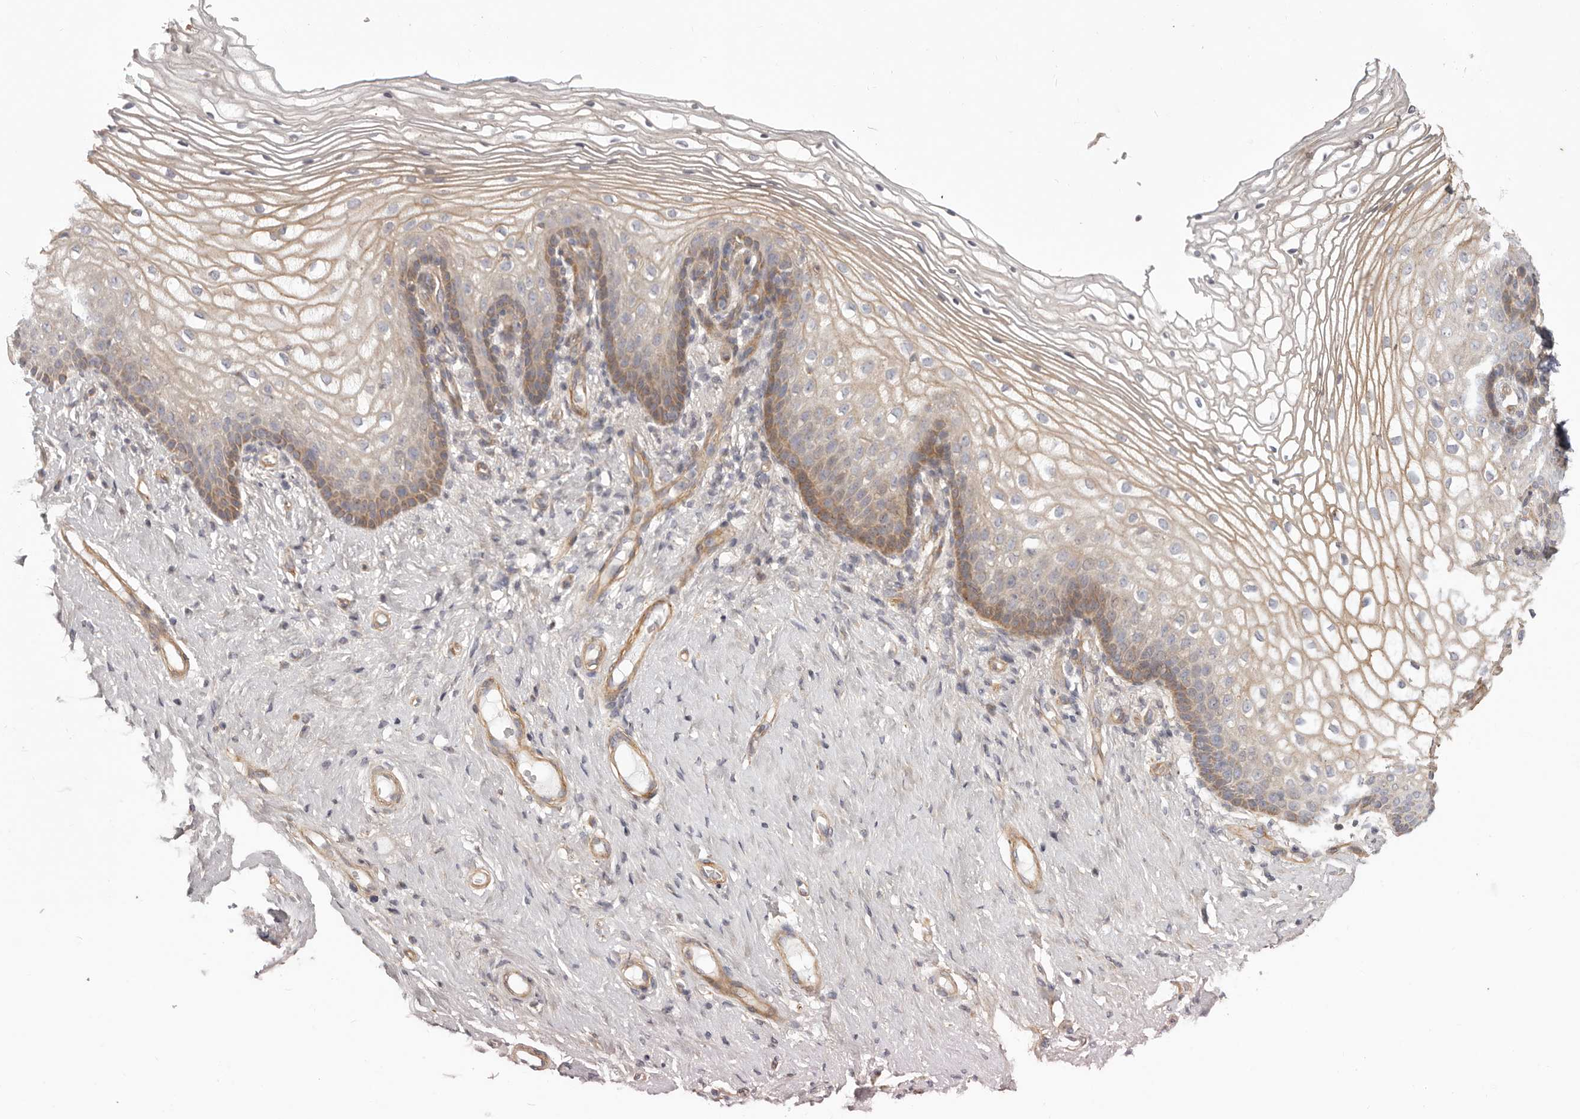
{"staining": {"intensity": "moderate", "quantity": "25%-75%", "location": "cytoplasmic/membranous"}, "tissue": "vagina", "cell_type": "Squamous epithelial cells", "image_type": "normal", "snomed": [{"axis": "morphology", "description": "Normal tissue, NOS"}, {"axis": "topography", "description": "Vagina"}], "caption": "Moderate cytoplasmic/membranous positivity for a protein is appreciated in about 25%-75% of squamous epithelial cells of normal vagina using immunohistochemistry.", "gene": "MRPS10", "patient": {"sex": "female", "age": 60}}